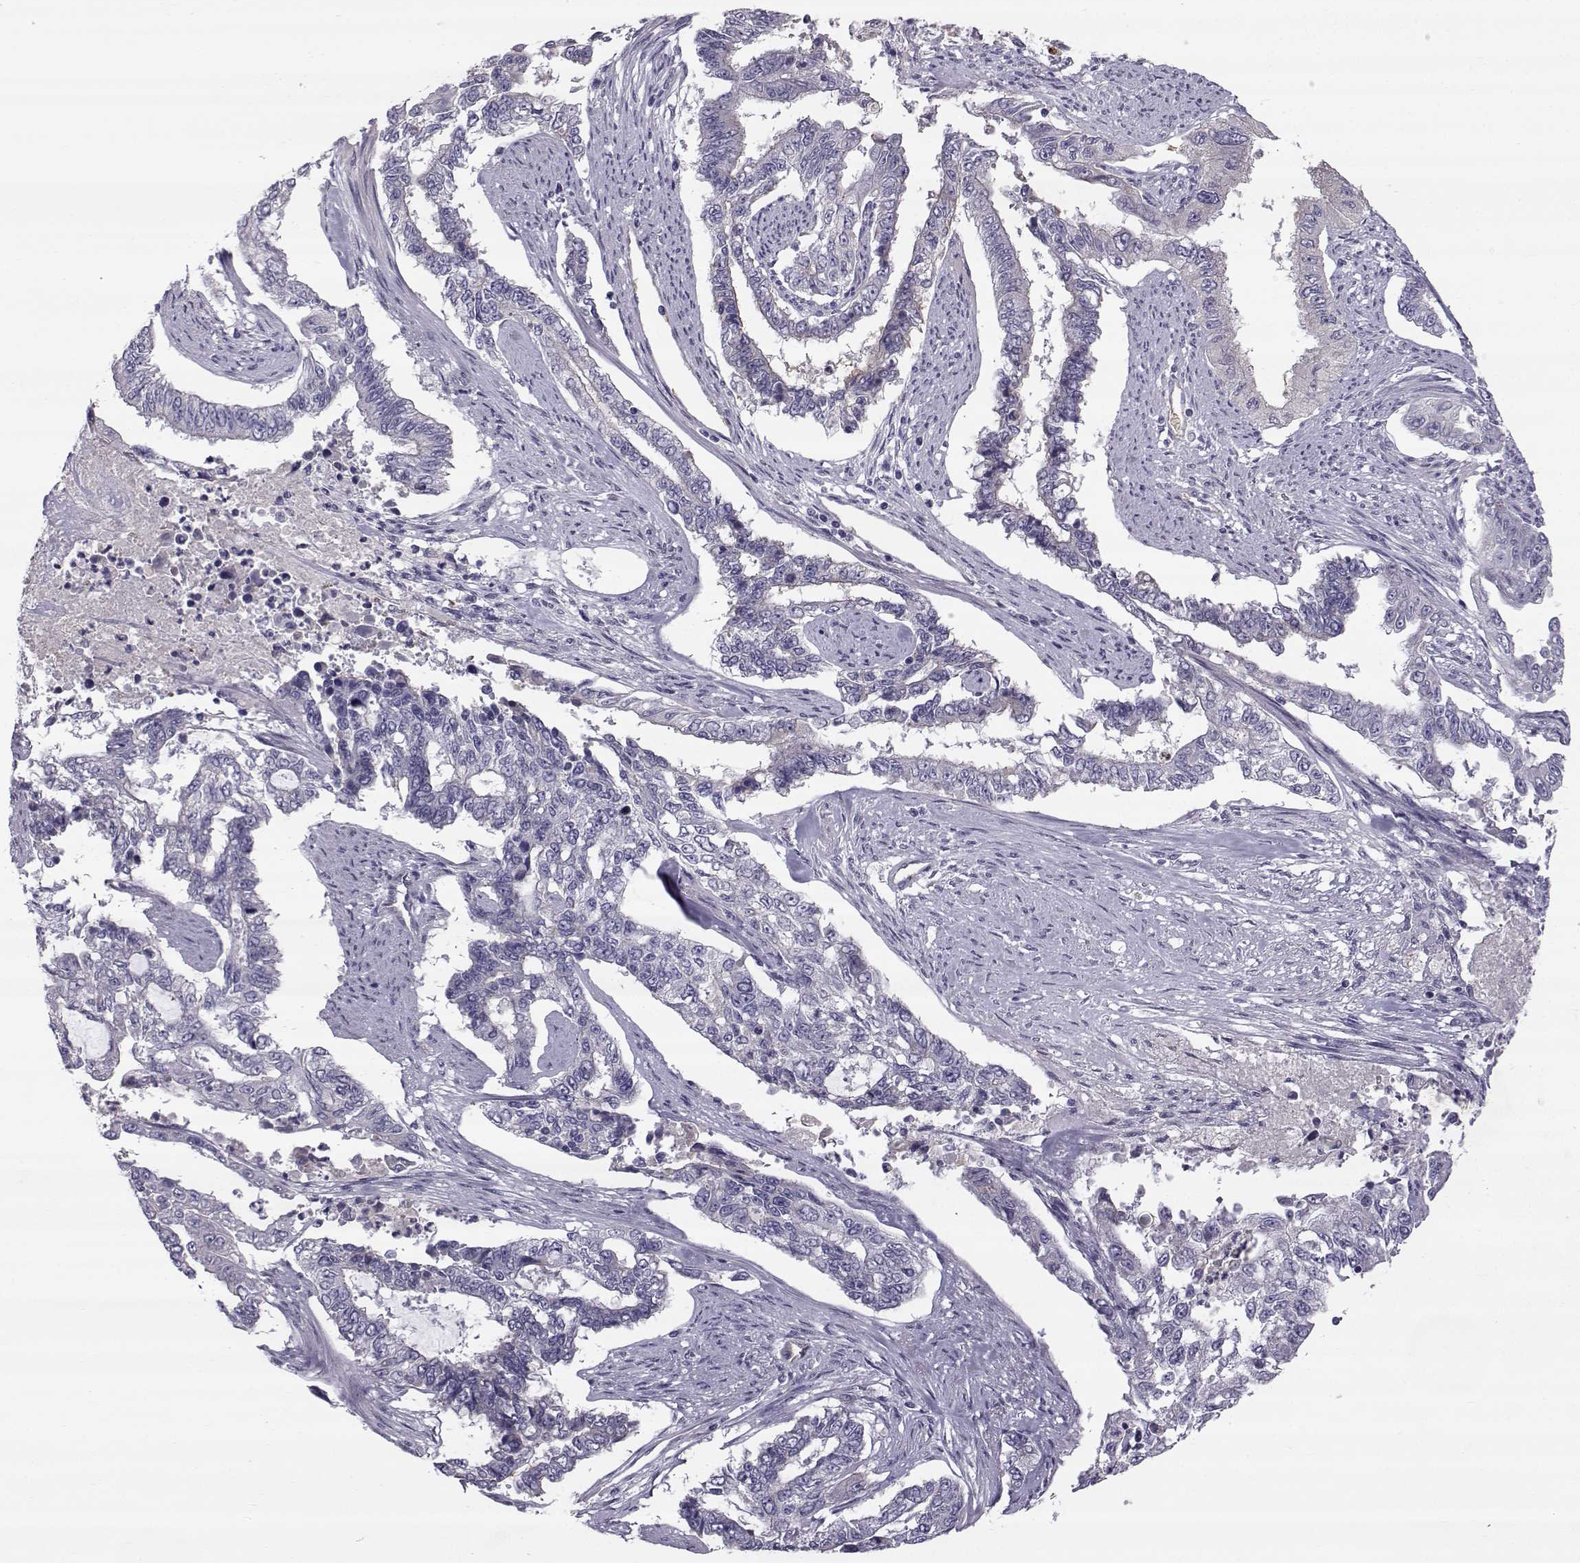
{"staining": {"intensity": "weak", "quantity": "<25%", "location": "cytoplasmic/membranous"}, "tissue": "endometrial cancer", "cell_type": "Tumor cells", "image_type": "cancer", "snomed": [{"axis": "morphology", "description": "Adenocarcinoma, NOS"}, {"axis": "topography", "description": "Uterus"}], "caption": "Immunohistochemical staining of human endometrial cancer (adenocarcinoma) shows no significant staining in tumor cells.", "gene": "QPCT", "patient": {"sex": "female", "age": 59}}